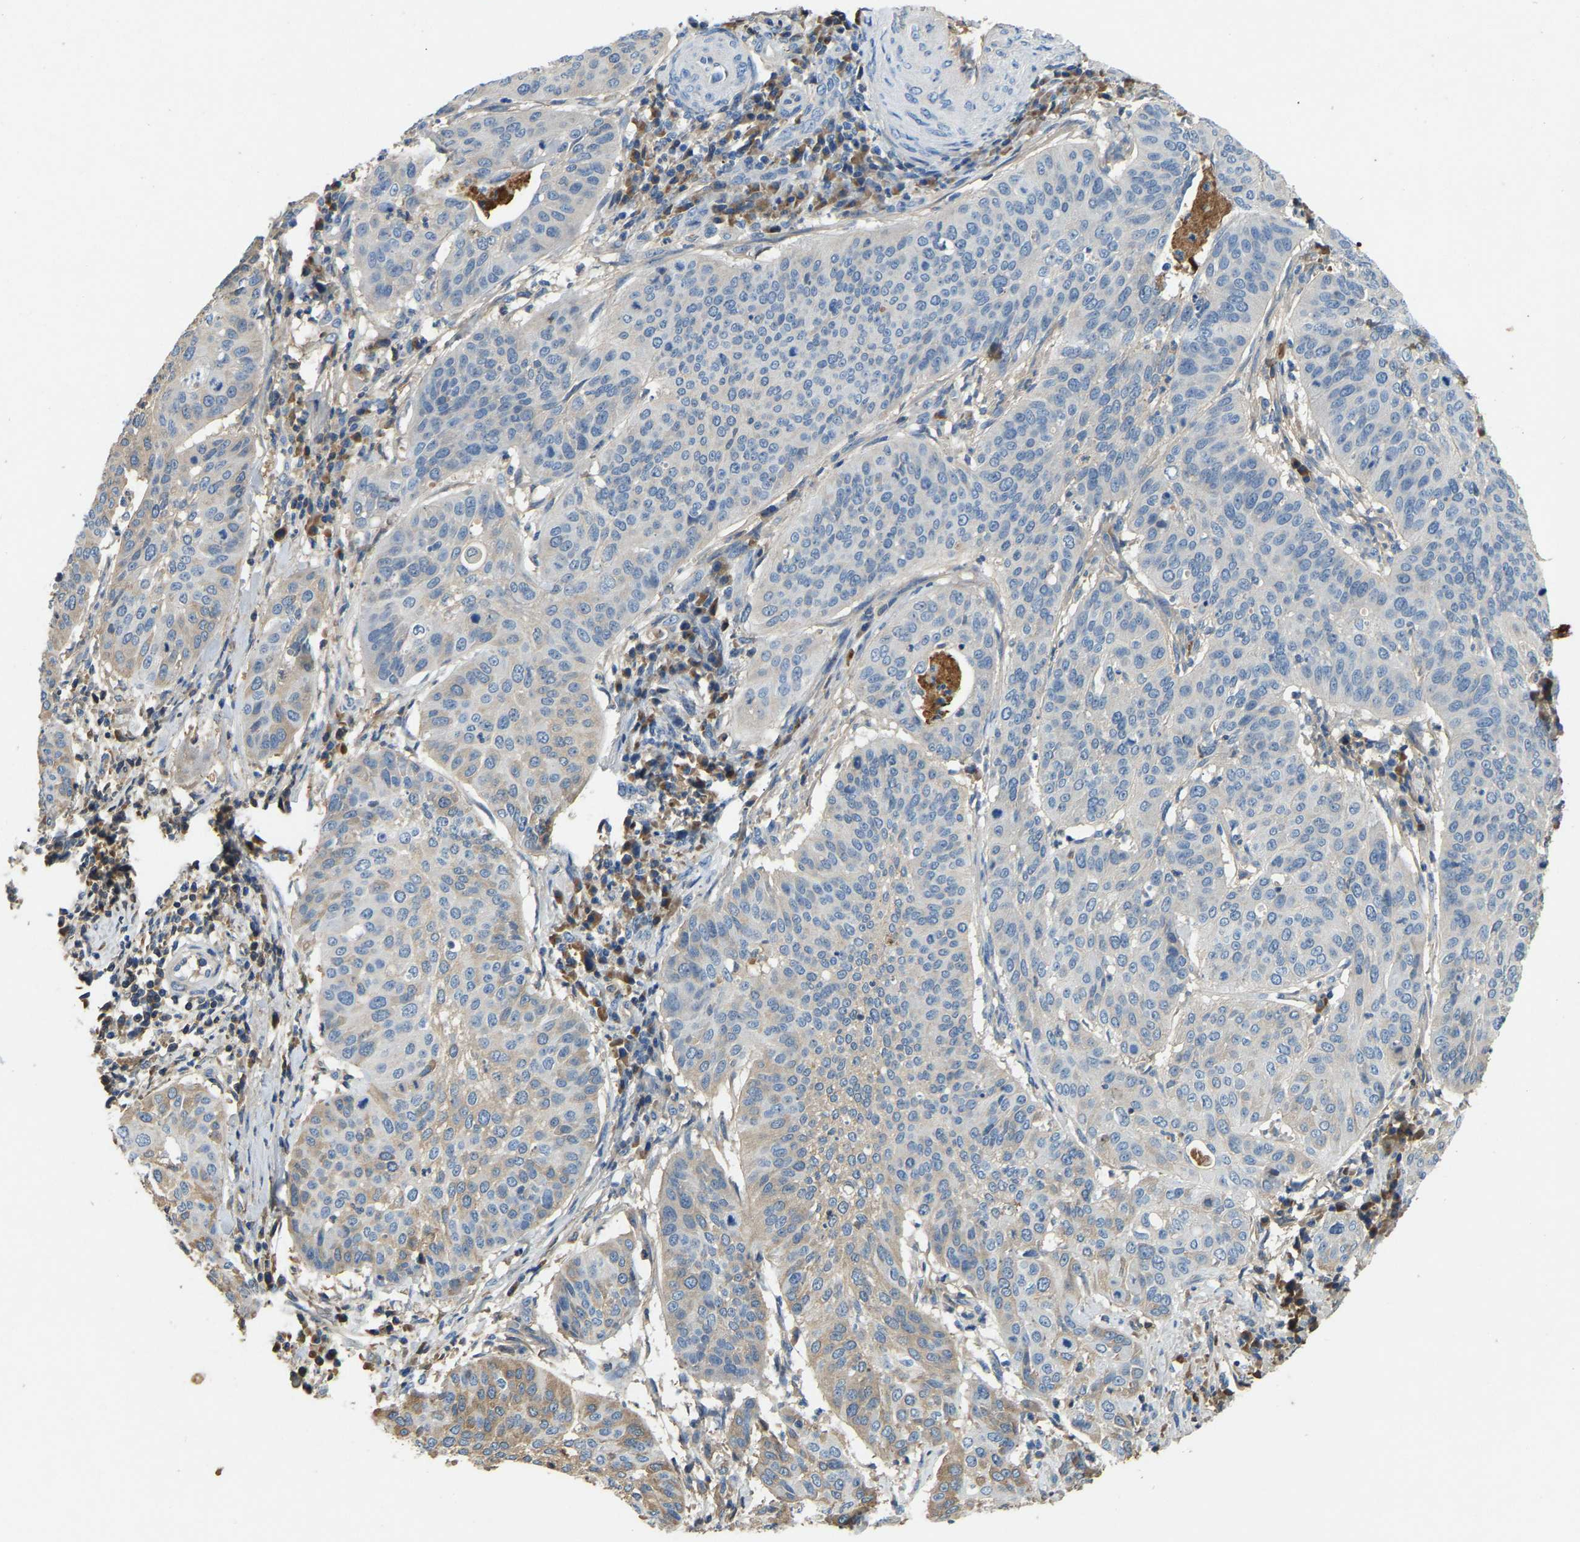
{"staining": {"intensity": "moderate", "quantity": "<25%", "location": "cytoplasmic/membranous"}, "tissue": "cervical cancer", "cell_type": "Tumor cells", "image_type": "cancer", "snomed": [{"axis": "morphology", "description": "Normal tissue, NOS"}, {"axis": "morphology", "description": "Squamous cell carcinoma, NOS"}, {"axis": "topography", "description": "Cervix"}], "caption": "This photomicrograph reveals IHC staining of human squamous cell carcinoma (cervical), with low moderate cytoplasmic/membranous staining in approximately <25% of tumor cells.", "gene": "STC1", "patient": {"sex": "female", "age": 39}}